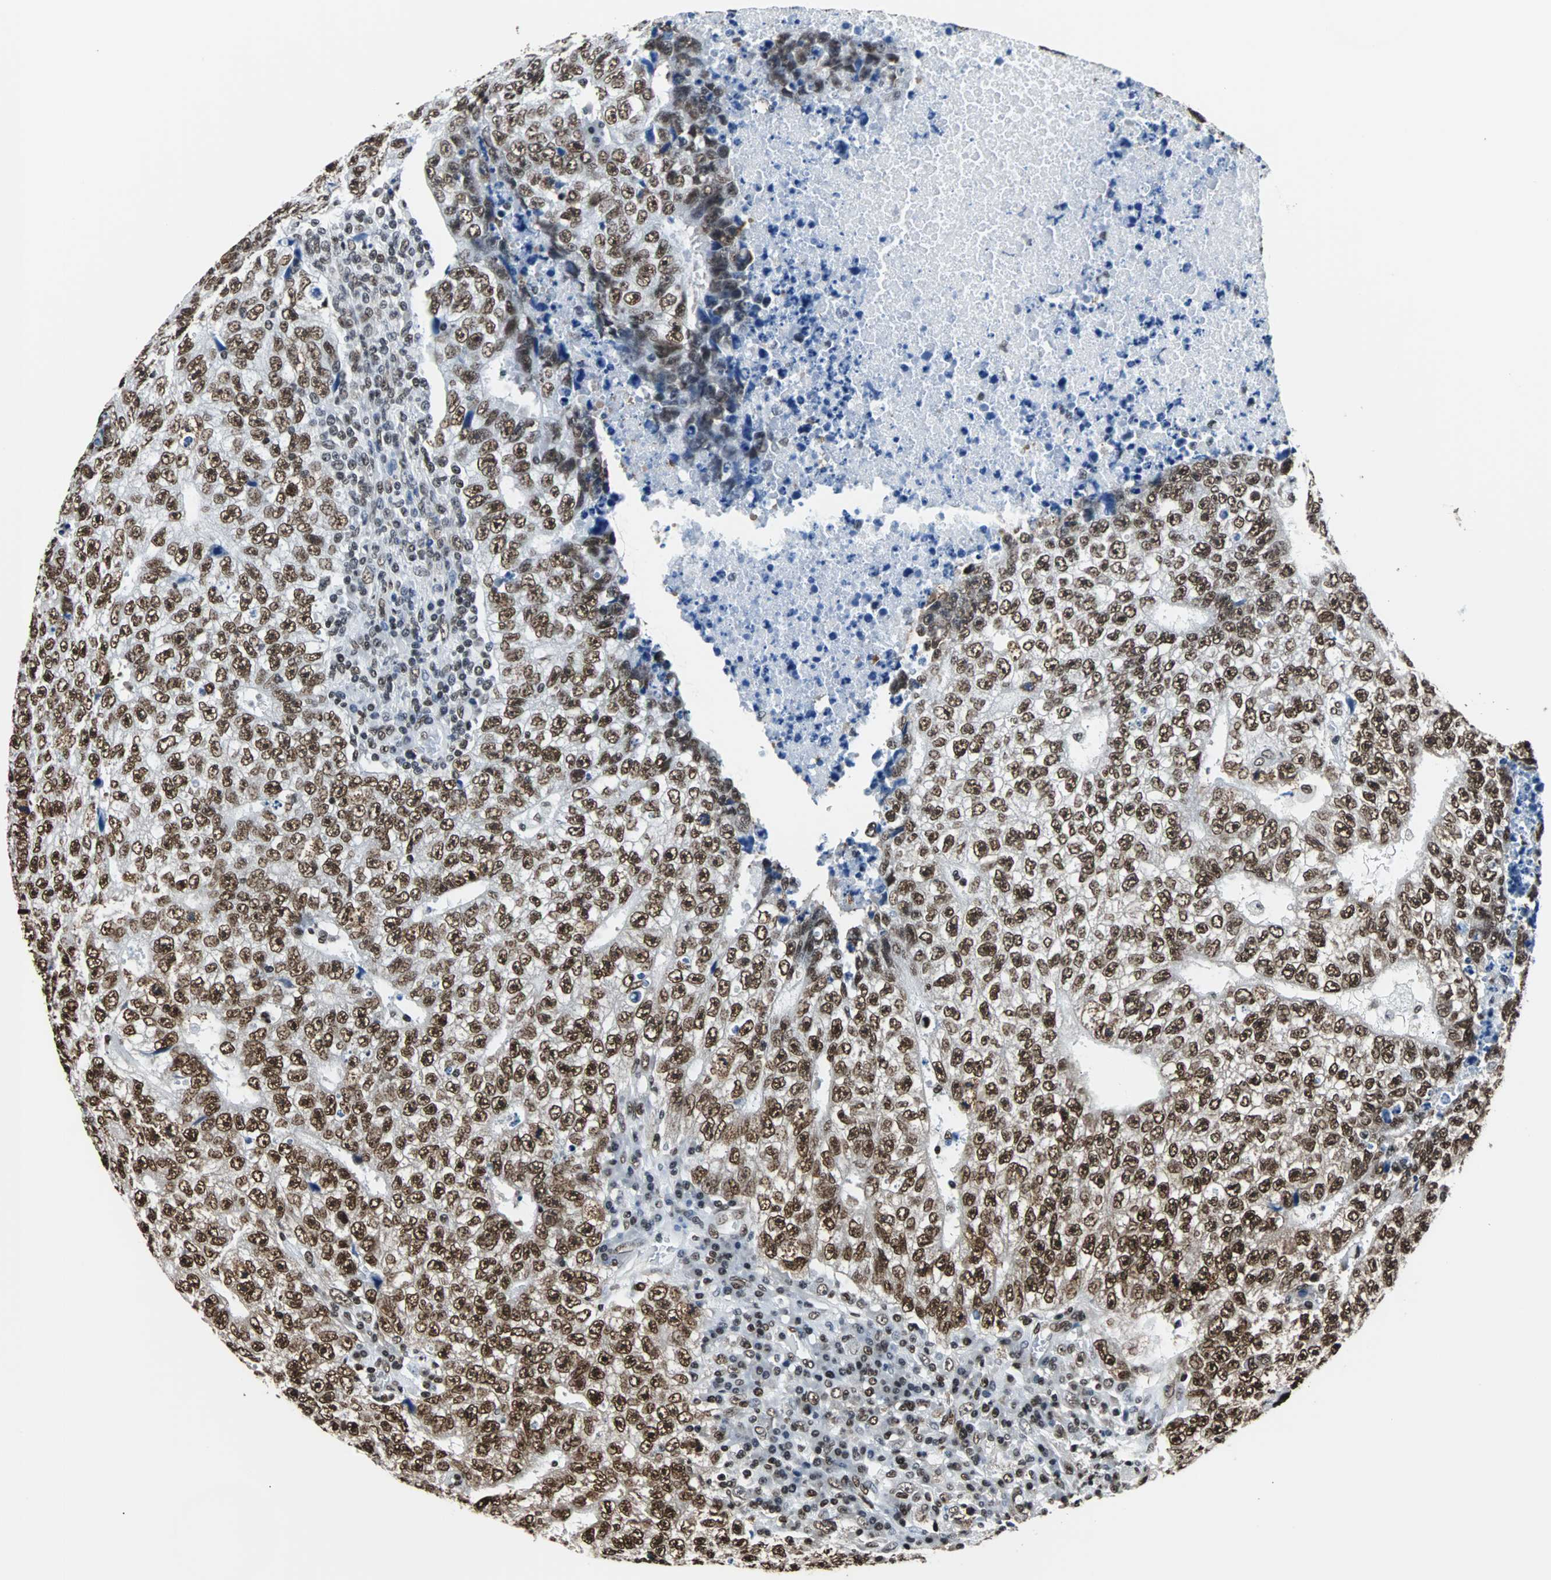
{"staining": {"intensity": "strong", "quantity": ">75%", "location": "cytoplasmic/membranous,nuclear"}, "tissue": "testis cancer", "cell_type": "Tumor cells", "image_type": "cancer", "snomed": [{"axis": "morphology", "description": "Necrosis, NOS"}, {"axis": "morphology", "description": "Carcinoma, Embryonal, NOS"}, {"axis": "topography", "description": "Testis"}], "caption": "Testis cancer (embryonal carcinoma) tissue reveals strong cytoplasmic/membranous and nuclear expression in approximately >75% of tumor cells, visualized by immunohistochemistry. The staining is performed using DAB brown chromogen to label protein expression. The nuclei are counter-stained blue using hematoxylin.", "gene": "FUBP1", "patient": {"sex": "male", "age": 19}}